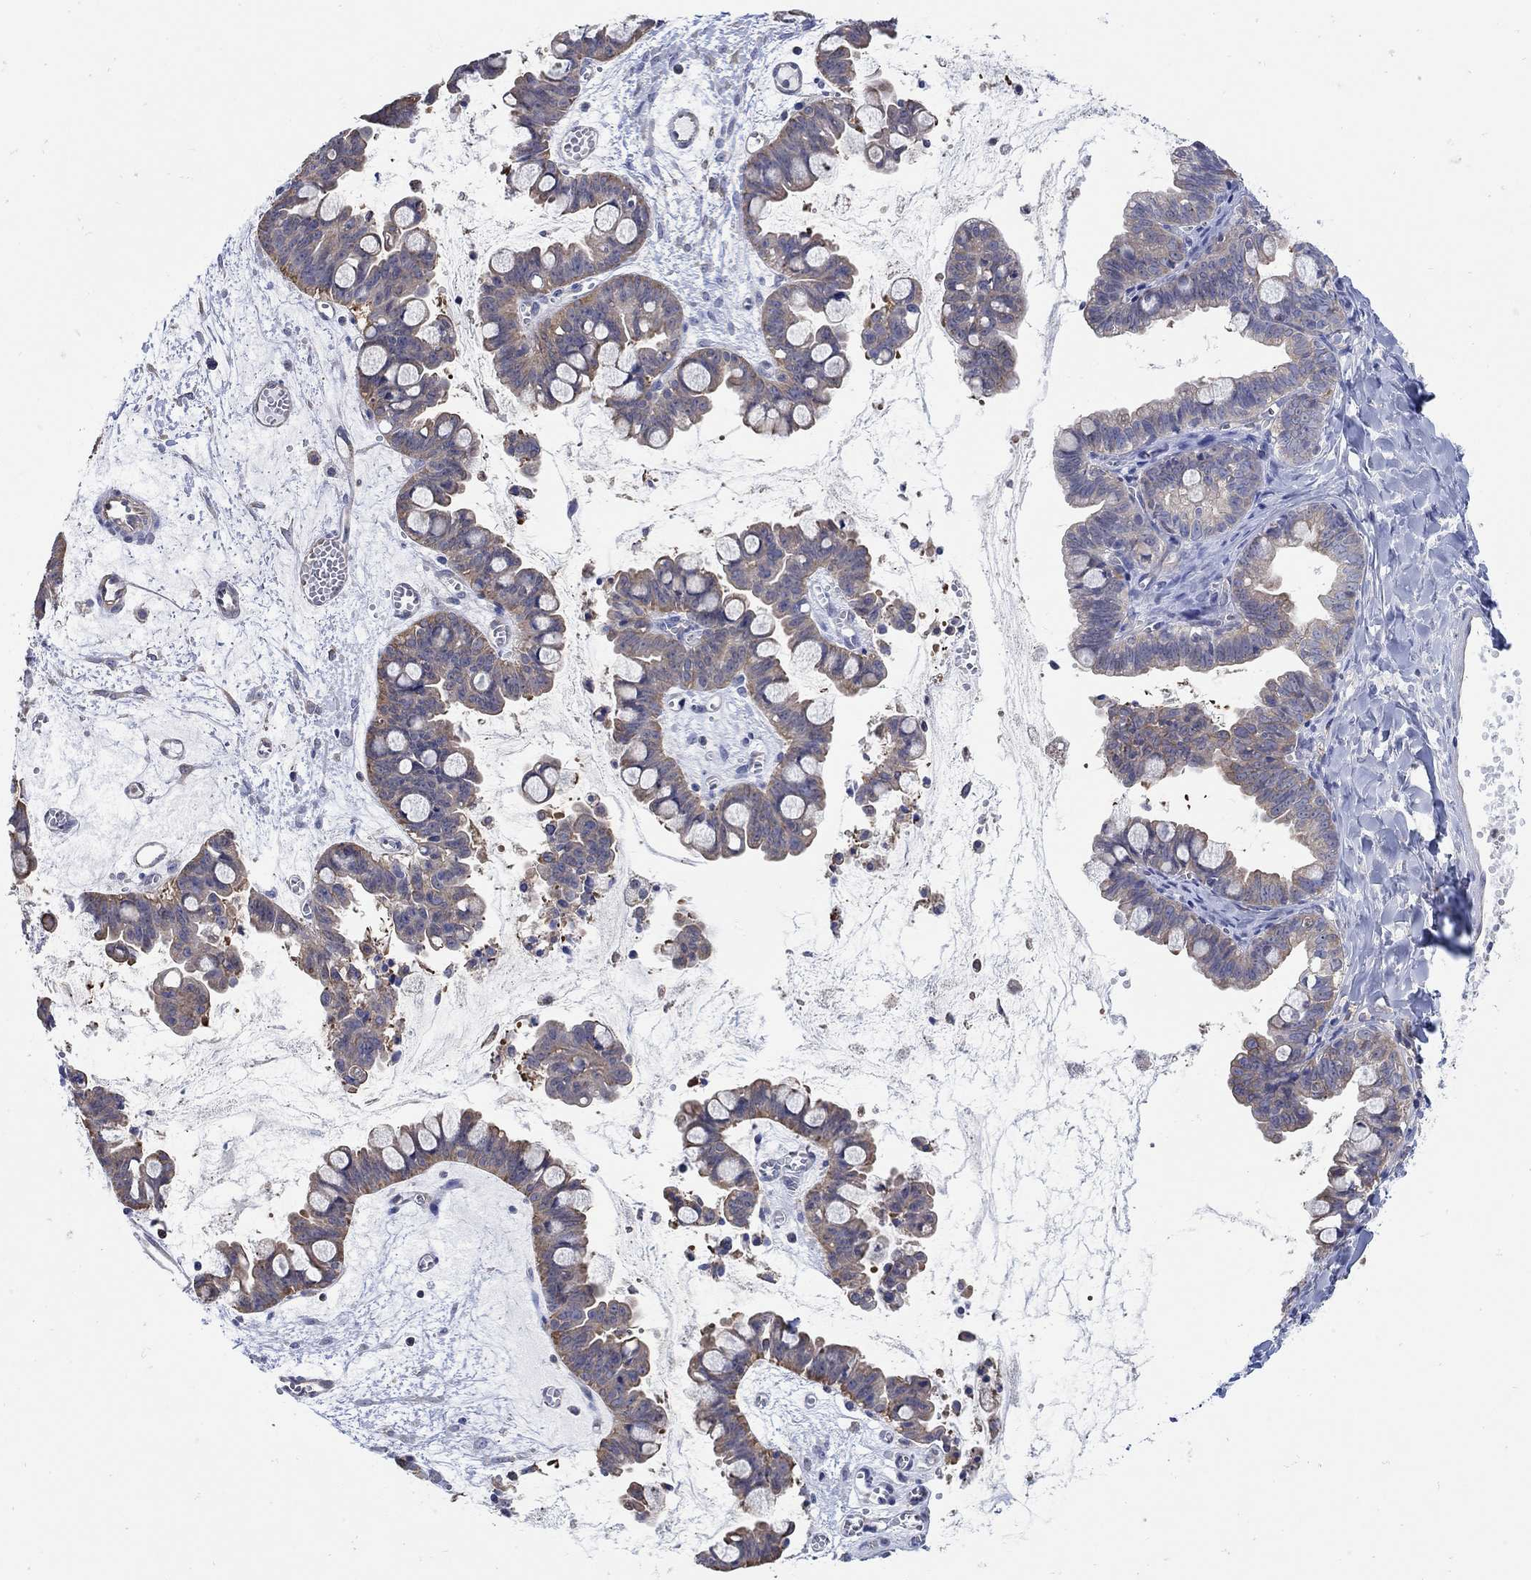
{"staining": {"intensity": "weak", "quantity": "25%-75%", "location": "cytoplasmic/membranous"}, "tissue": "ovarian cancer", "cell_type": "Tumor cells", "image_type": "cancer", "snomed": [{"axis": "morphology", "description": "Cystadenocarcinoma, mucinous, NOS"}, {"axis": "topography", "description": "Ovary"}], "caption": "Ovarian cancer stained with DAB (3,3'-diaminobenzidine) IHC displays low levels of weak cytoplasmic/membranous expression in approximately 25%-75% of tumor cells.", "gene": "TEKT3", "patient": {"sex": "female", "age": 63}}